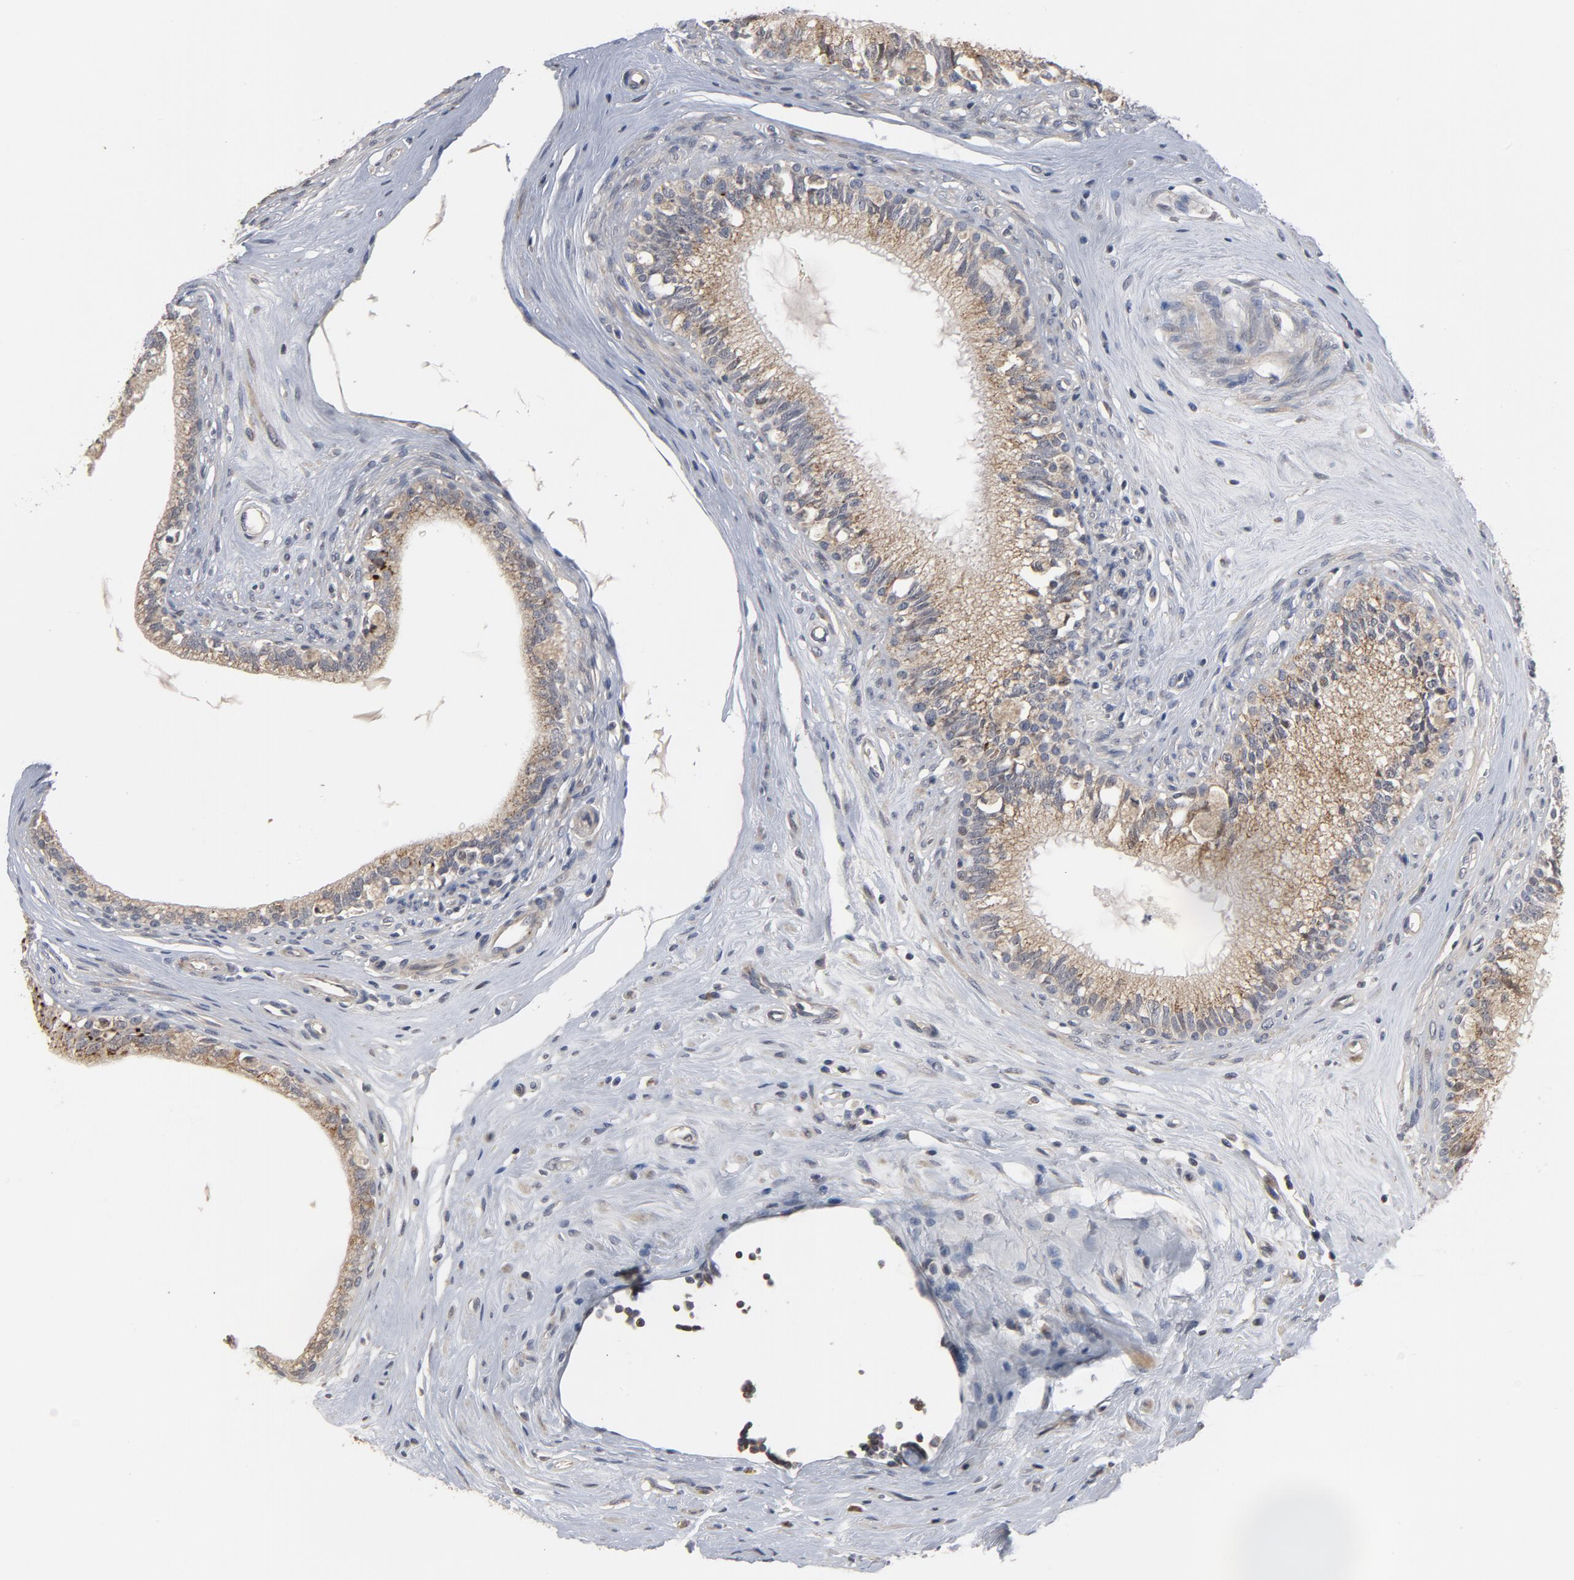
{"staining": {"intensity": "strong", "quantity": ">75%", "location": "cytoplasmic/membranous"}, "tissue": "epididymis", "cell_type": "Glandular cells", "image_type": "normal", "snomed": [{"axis": "morphology", "description": "Normal tissue, NOS"}, {"axis": "morphology", "description": "Inflammation, NOS"}, {"axis": "topography", "description": "Epididymis"}], "caption": "Unremarkable epididymis displays strong cytoplasmic/membranous staining in approximately >75% of glandular cells.", "gene": "PPP1R1B", "patient": {"sex": "male", "age": 84}}